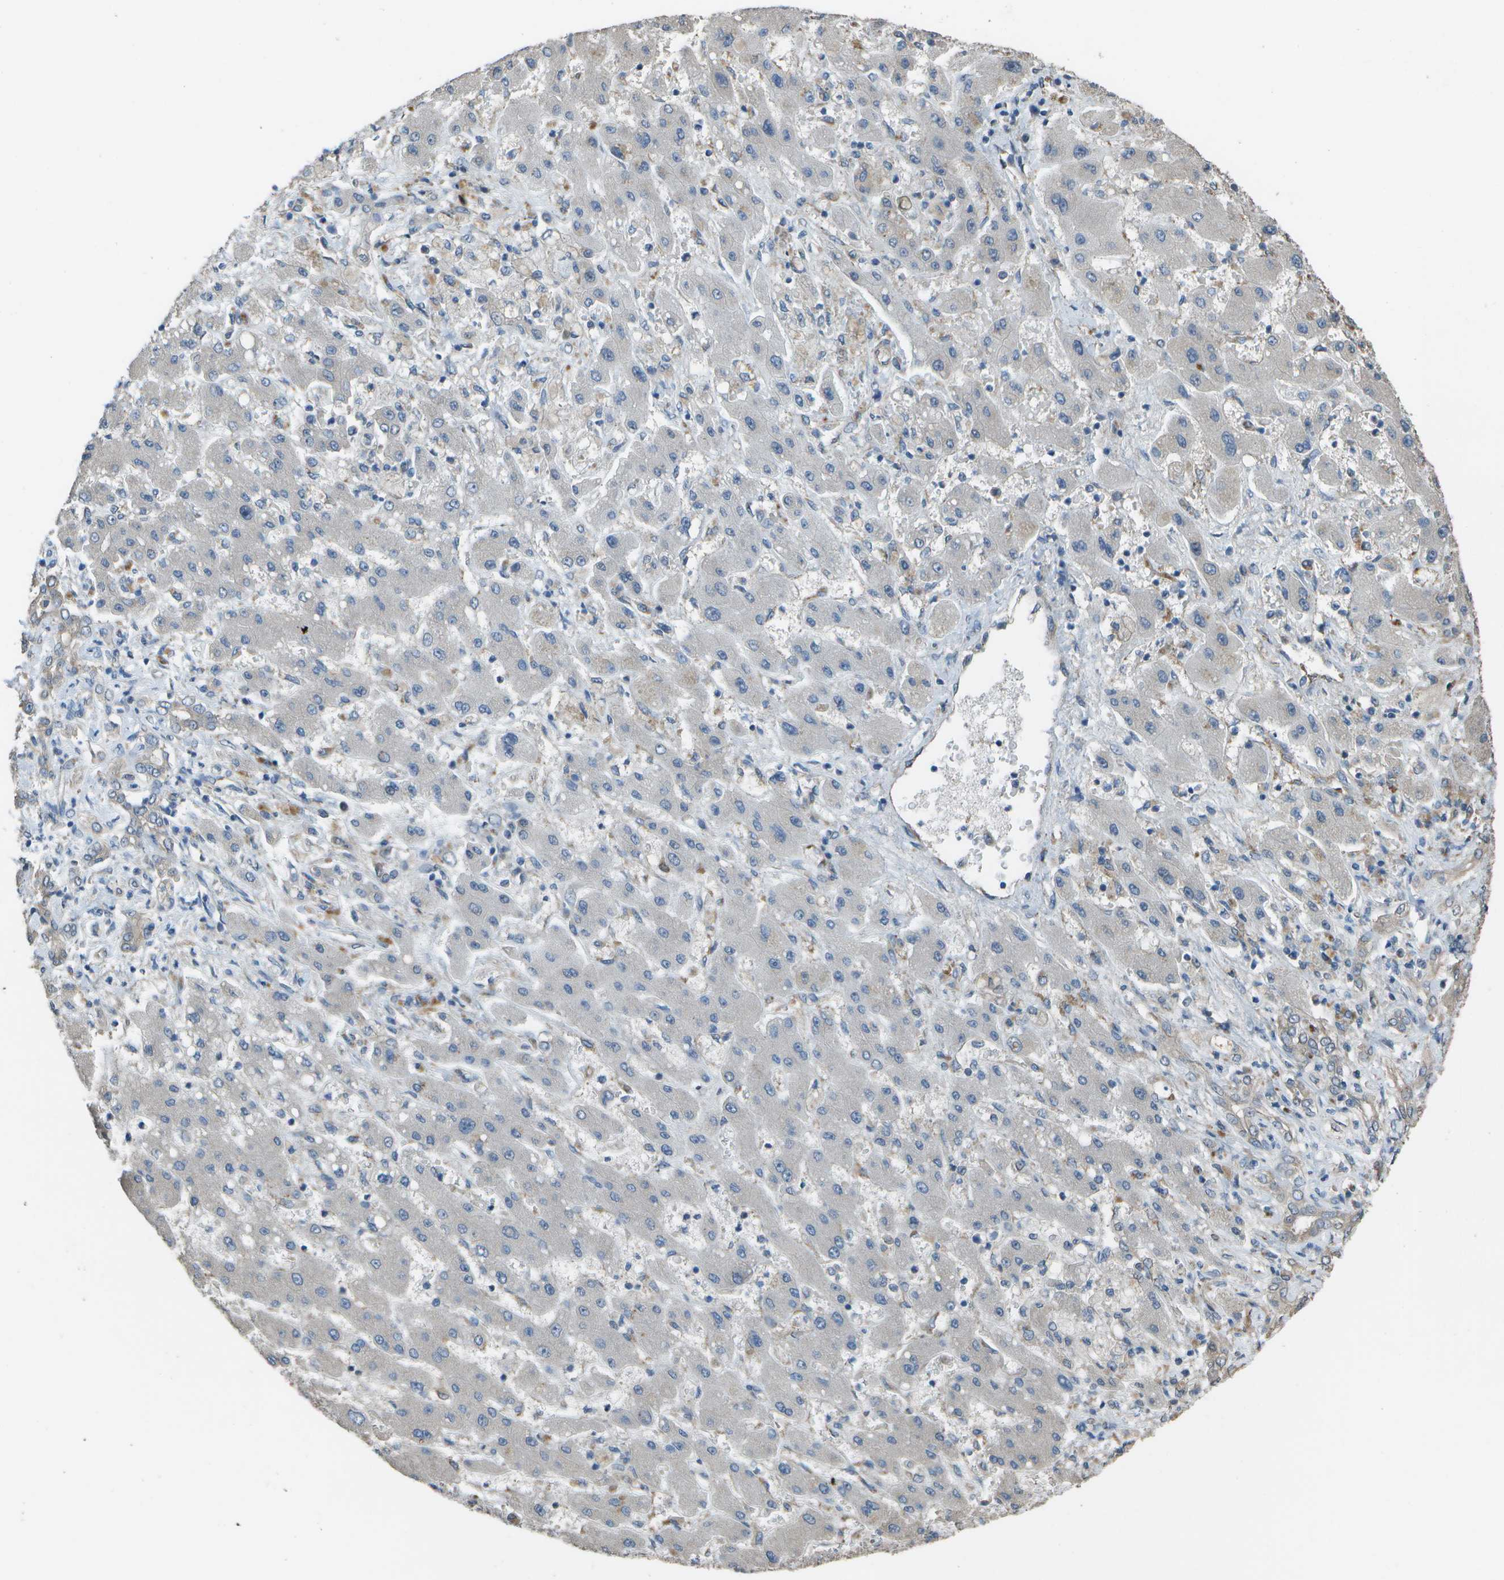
{"staining": {"intensity": "negative", "quantity": "none", "location": "none"}, "tissue": "liver cancer", "cell_type": "Tumor cells", "image_type": "cancer", "snomed": [{"axis": "morphology", "description": "Cholangiocarcinoma"}, {"axis": "topography", "description": "Liver"}], "caption": "Tumor cells are negative for brown protein staining in liver cholangiocarcinoma. The staining is performed using DAB (3,3'-diaminobenzidine) brown chromogen with nuclei counter-stained in using hematoxylin.", "gene": "CLNS1A", "patient": {"sex": "male", "age": 50}}